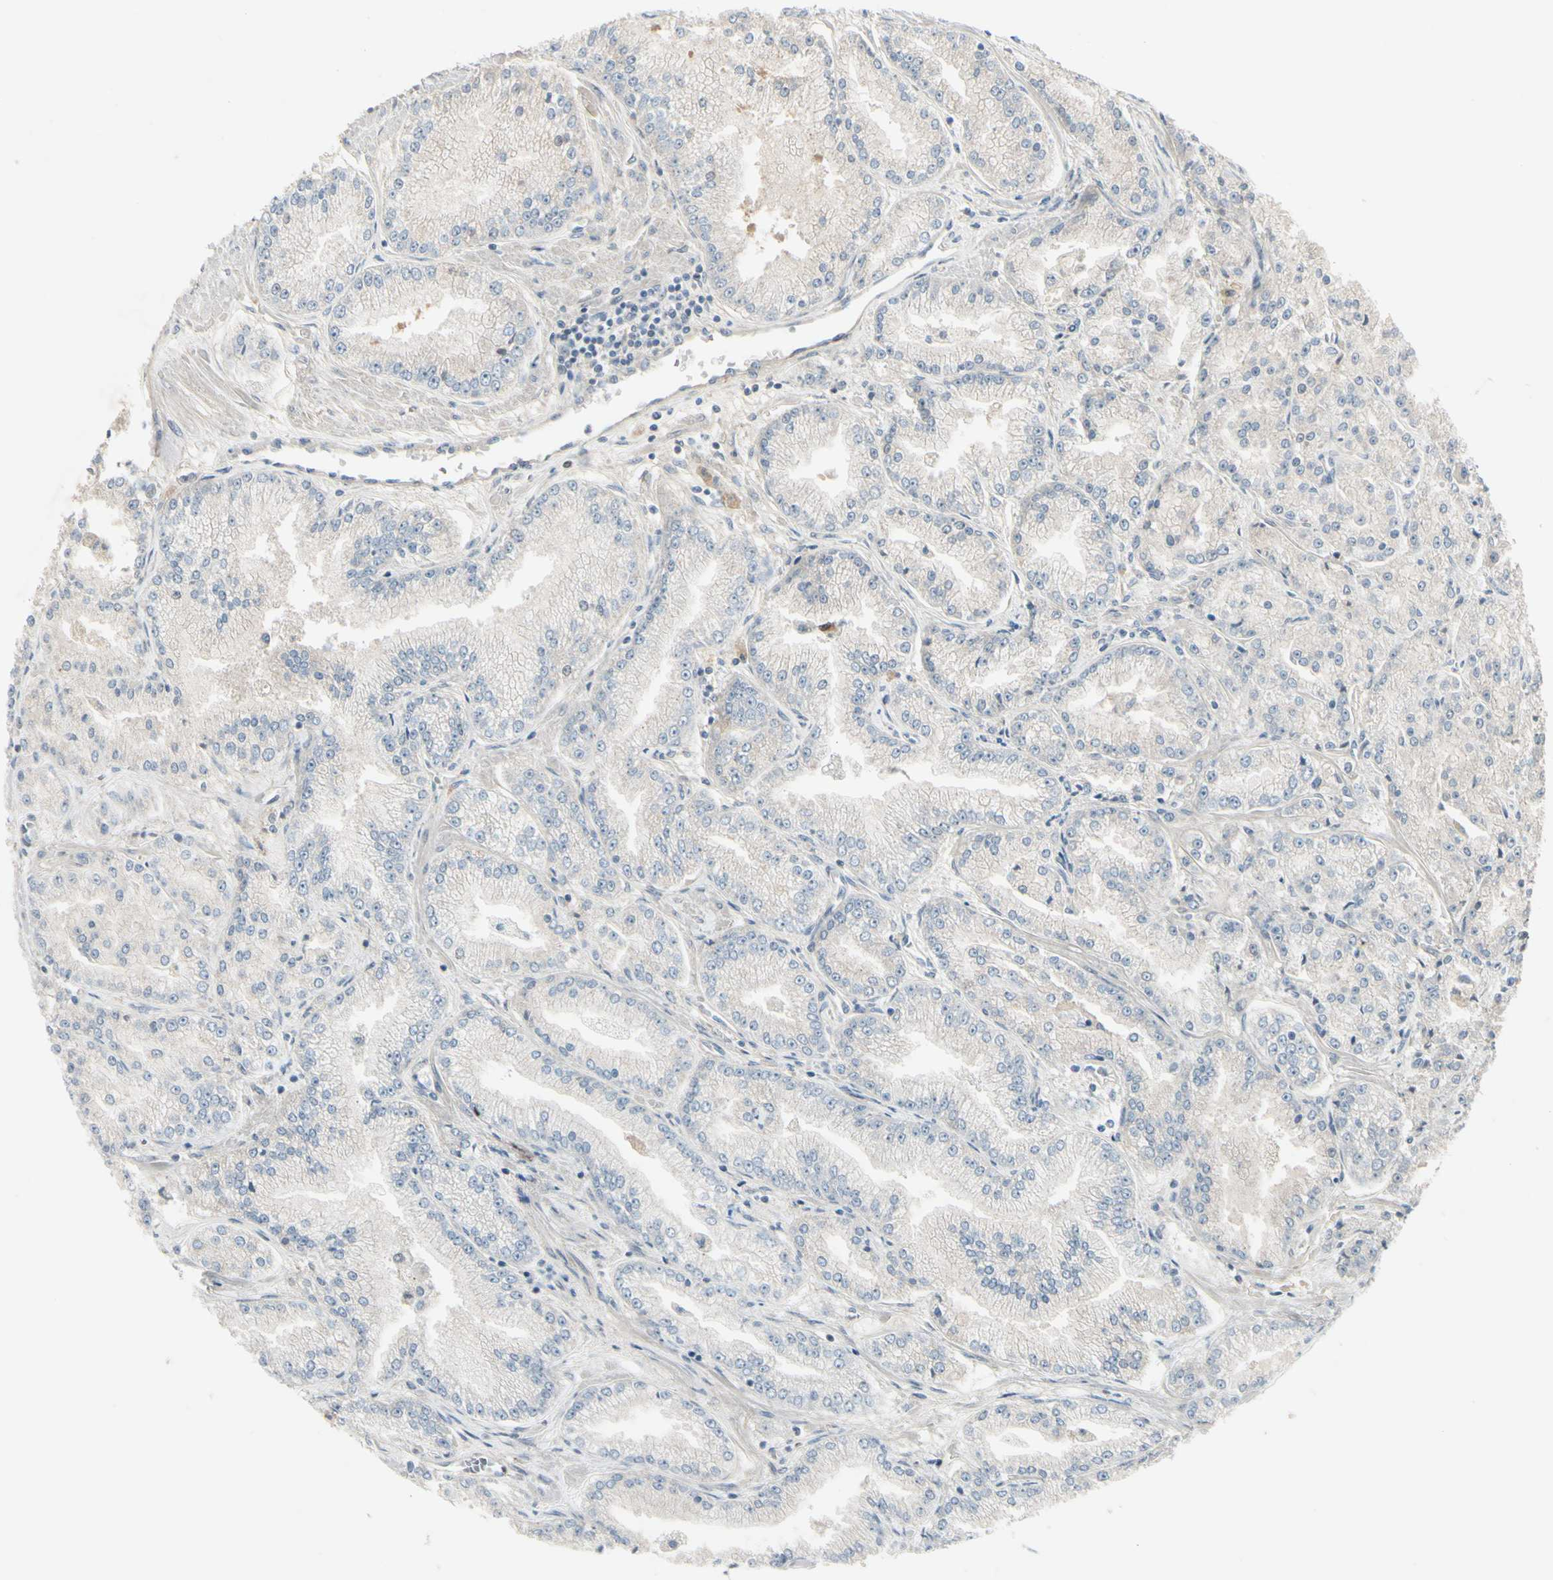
{"staining": {"intensity": "negative", "quantity": "none", "location": "none"}, "tissue": "prostate cancer", "cell_type": "Tumor cells", "image_type": "cancer", "snomed": [{"axis": "morphology", "description": "Adenocarcinoma, High grade"}, {"axis": "topography", "description": "Prostate"}], "caption": "There is no significant staining in tumor cells of prostate cancer (adenocarcinoma (high-grade)).", "gene": "FHDC1", "patient": {"sex": "male", "age": 61}}